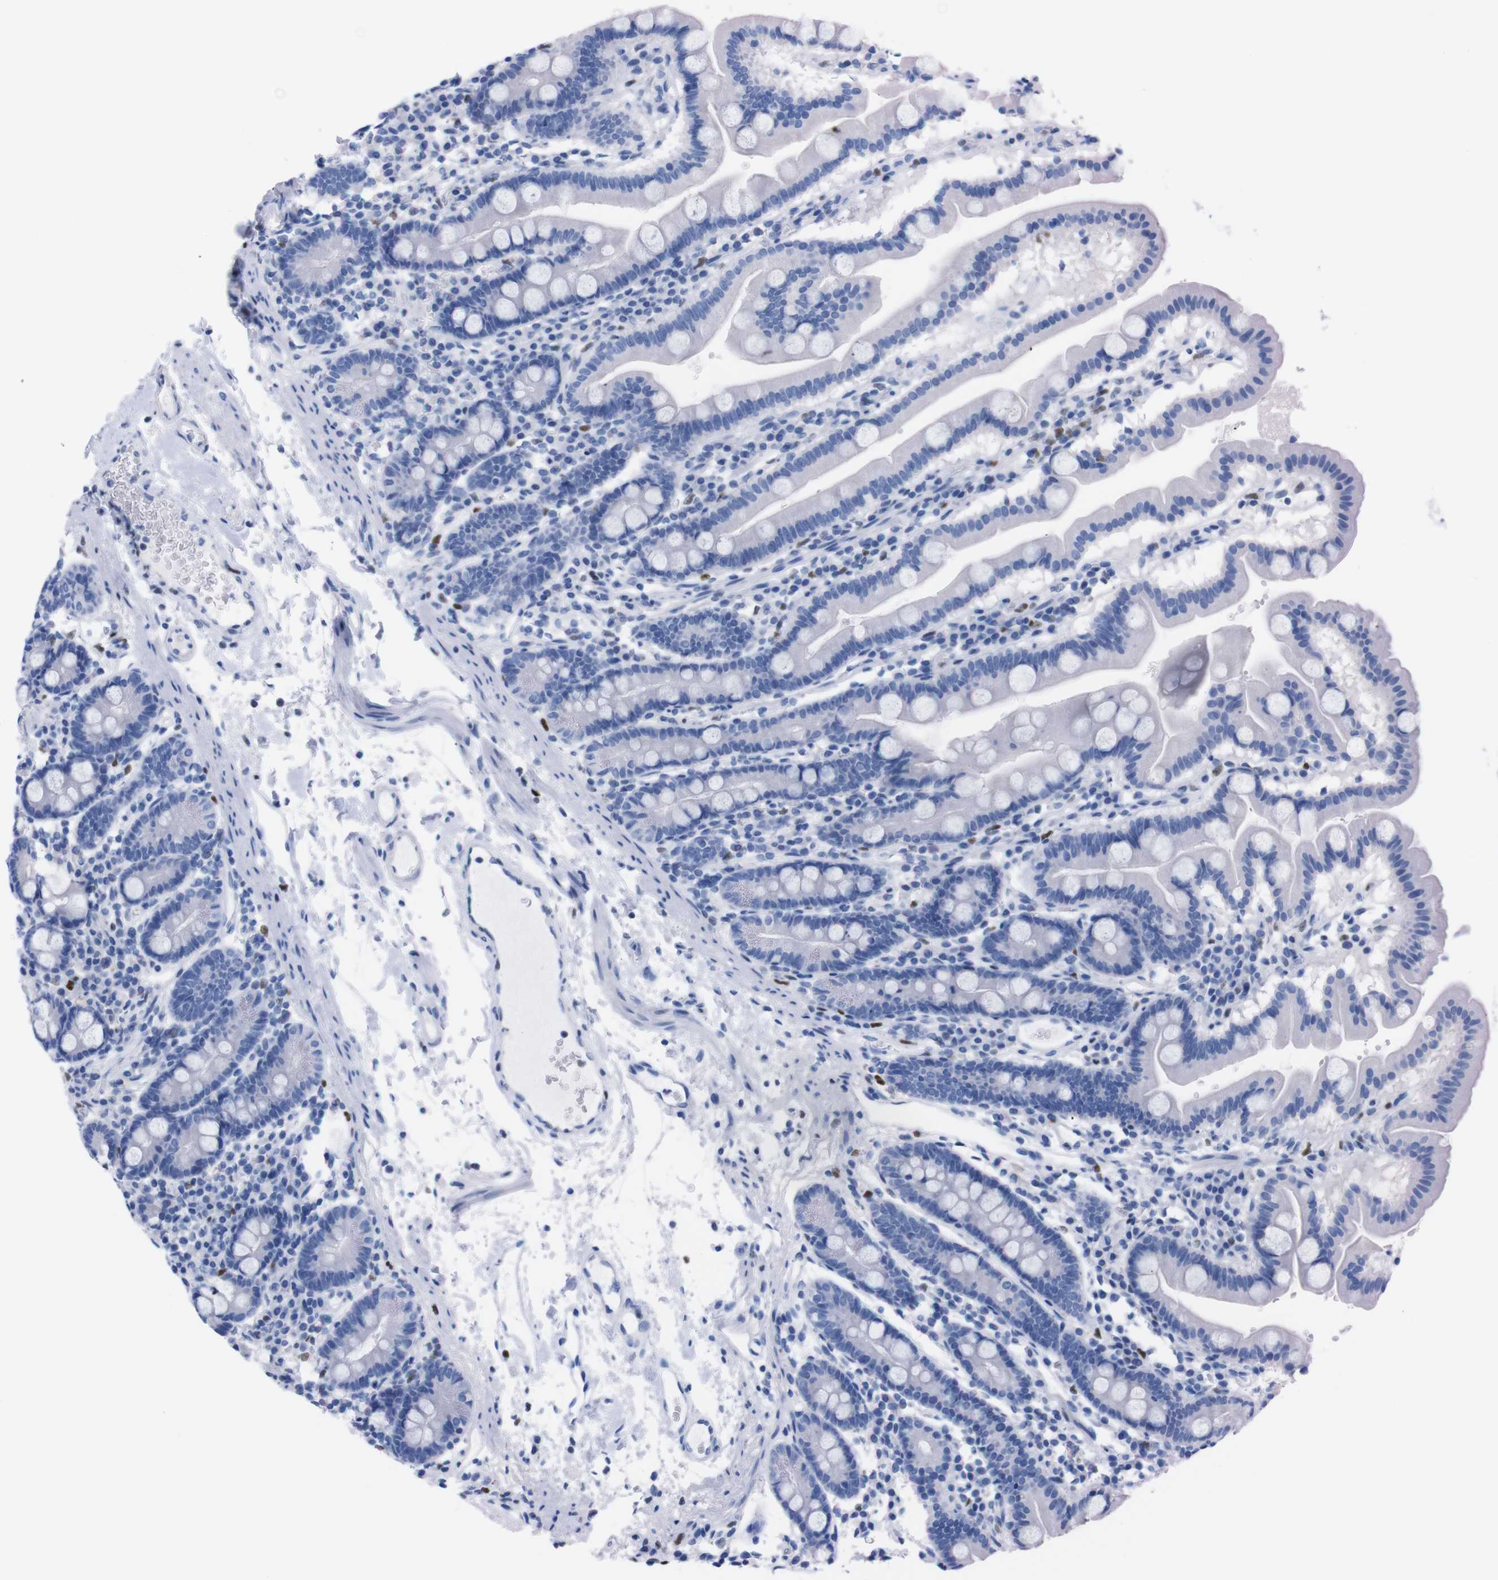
{"staining": {"intensity": "negative", "quantity": "none", "location": "none"}, "tissue": "duodenum", "cell_type": "Glandular cells", "image_type": "normal", "snomed": [{"axis": "morphology", "description": "Normal tissue, NOS"}, {"axis": "topography", "description": "Duodenum"}], "caption": "An immunohistochemistry (IHC) micrograph of normal duodenum is shown. There is no staining in glandular cells of duodenum.", "gene": "P2RY12", "patient": {"sex": "male", "age": 50}}